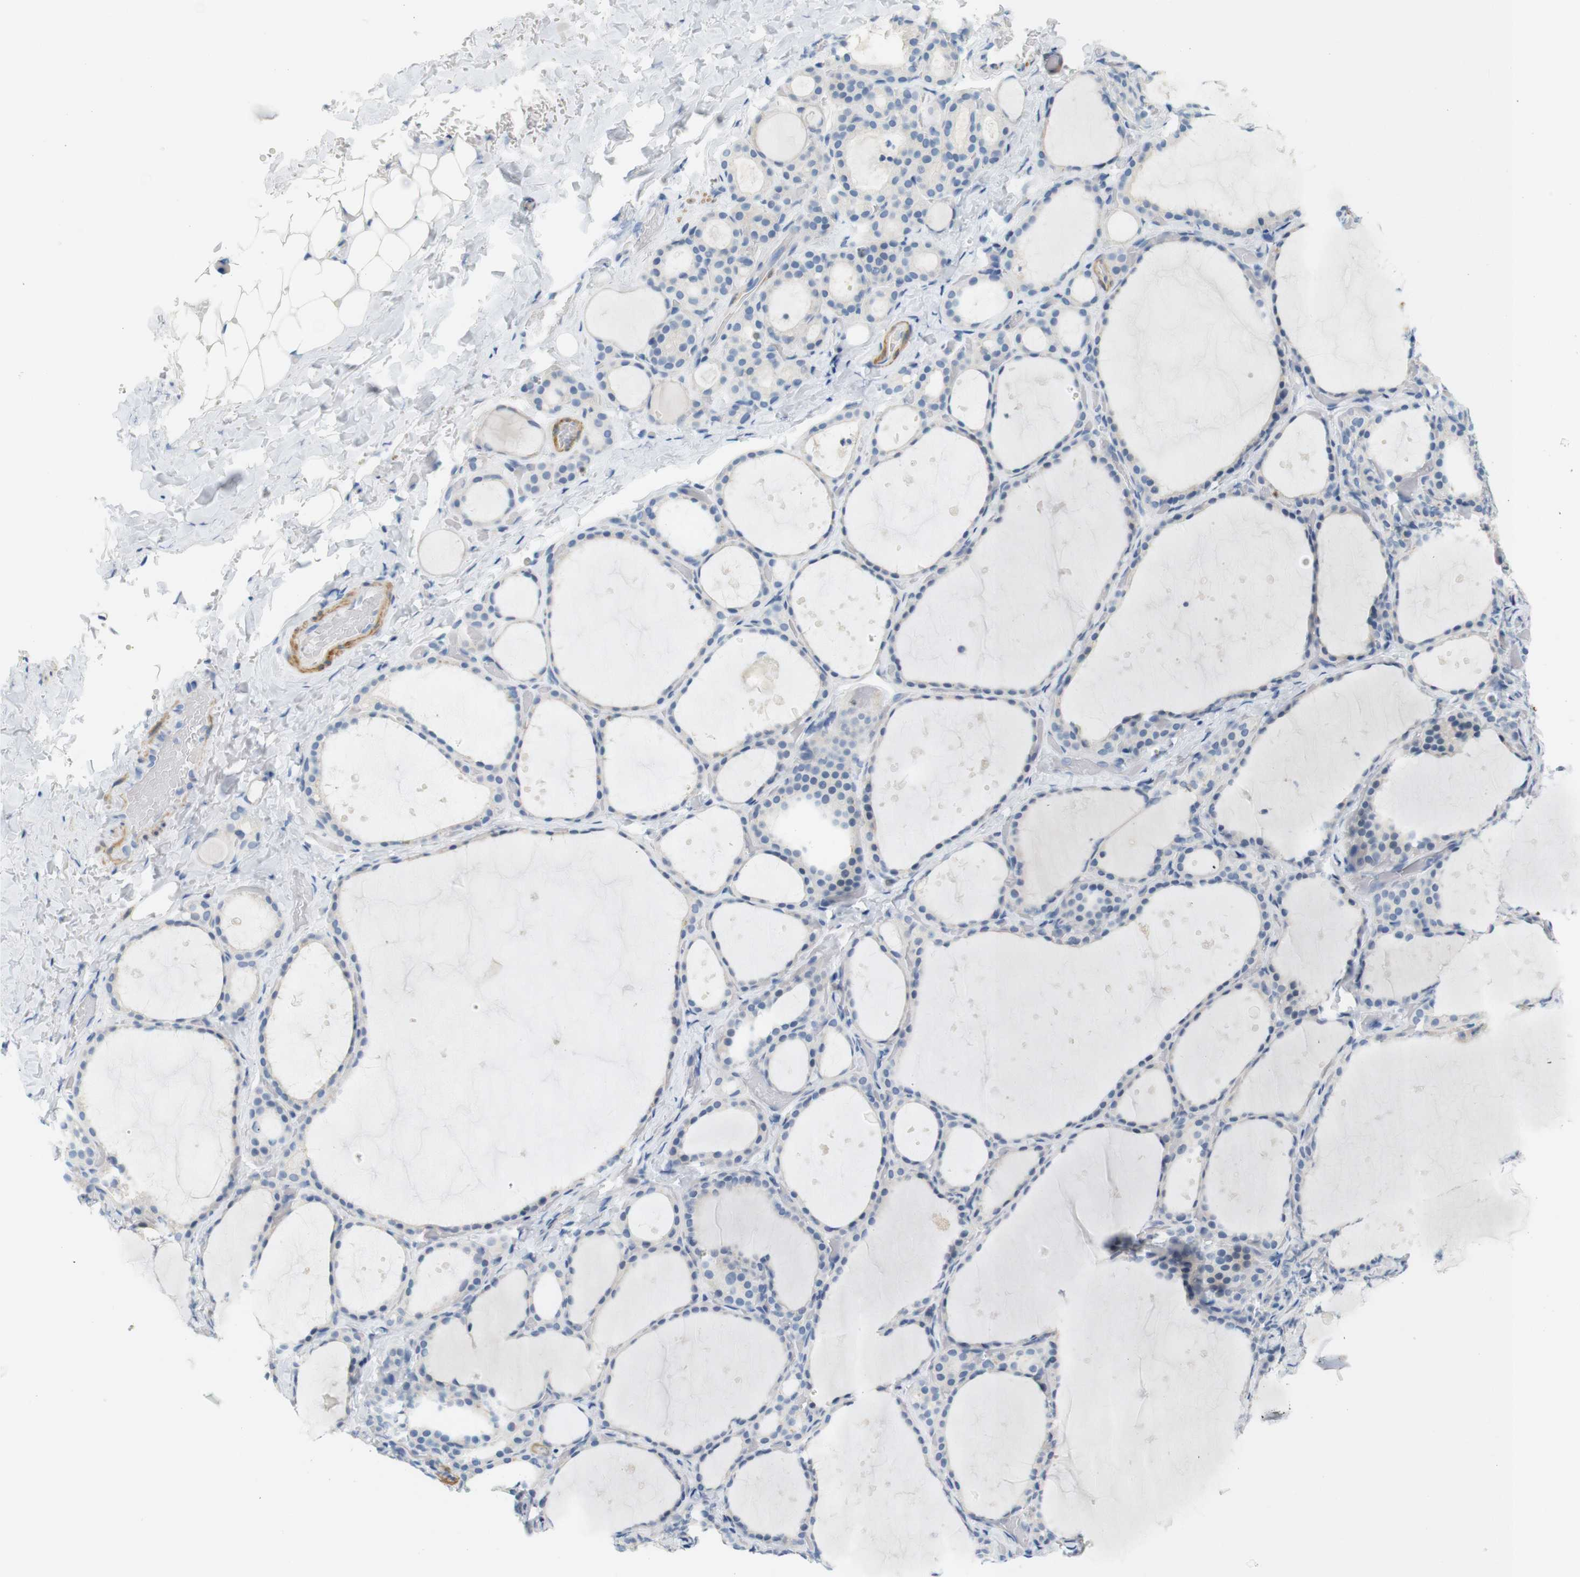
{"staining": {"intensity": "weak", "quantity": "<25%", "location": "cytoplasmic/membranous"}, "tissue": "thyroid gland", "cell_type": "Glandular cells", "image_type": "normal", "snomed": [{"axis": "morphology", "description": "Normal tissue, NOS"}, {"axis": "topography", "description": "Thyroid gland"}], "caption": "Thyroid gland stained for a protein using IHC displays no expression glandular cells.", "gene": "HRH2", "patient": {"sex": "female", "age": 44}}